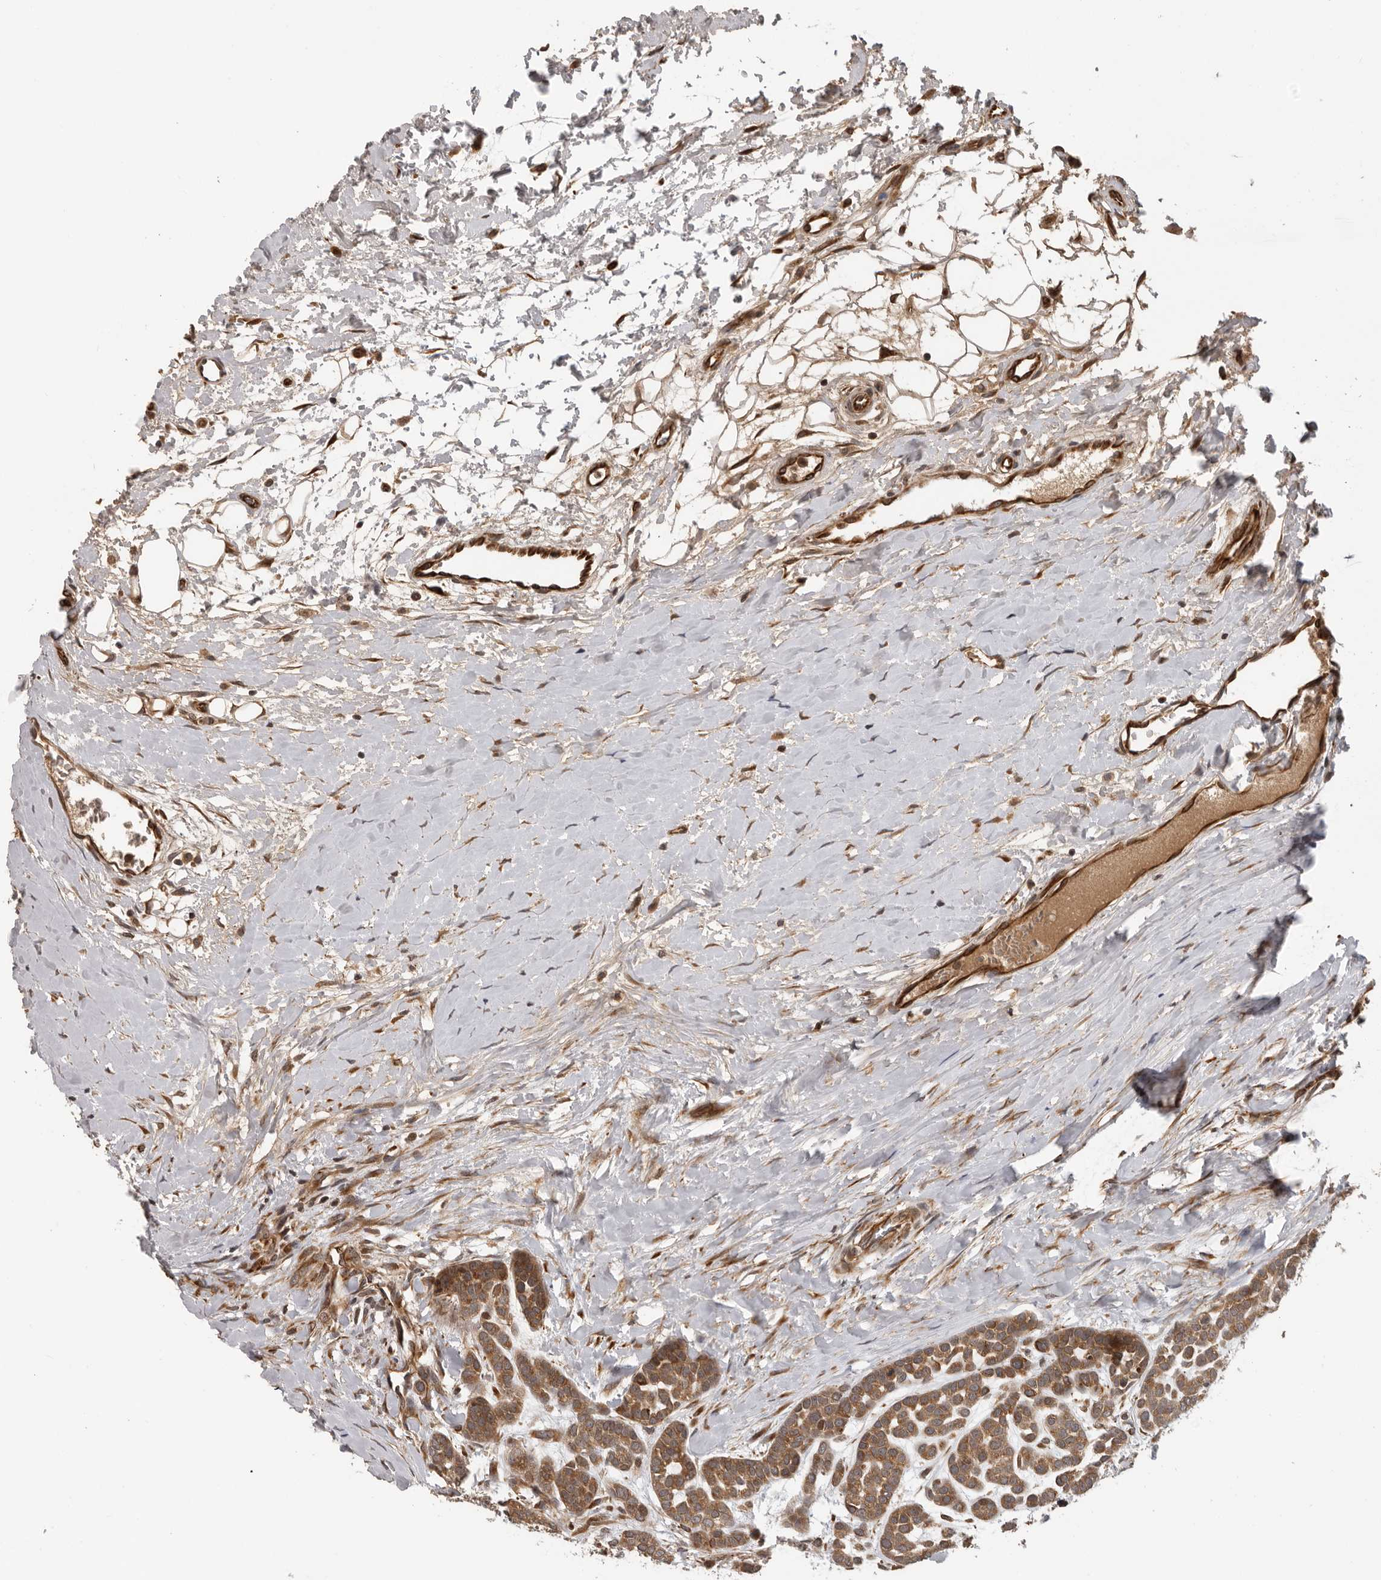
{"staining": {"intensity": "strong", "quantity": ">75%", "location": "cytoplasmic/membranous"}, "tissue": "head and neck cancer", "cell_type": "Tumor cells", "image_type": "cancer", "snomed": [{"axis": "morphology", "description": "Adenocarcinoma, NOS"}, {"axis": "morphology", "description": "Adenoma, NOS"}, {"axis": "topography", "description": "Head-Neck"}], "caption": "High-power microscopy captured an immunohistochemistry image of head and neck cancer, revealing strong cytoplasmic/membranous expression in about >75% of tumor cells. Nuclei are stained in blue.", "gene": "RNF157", "patient": {"sex": "female", "age": 55}}